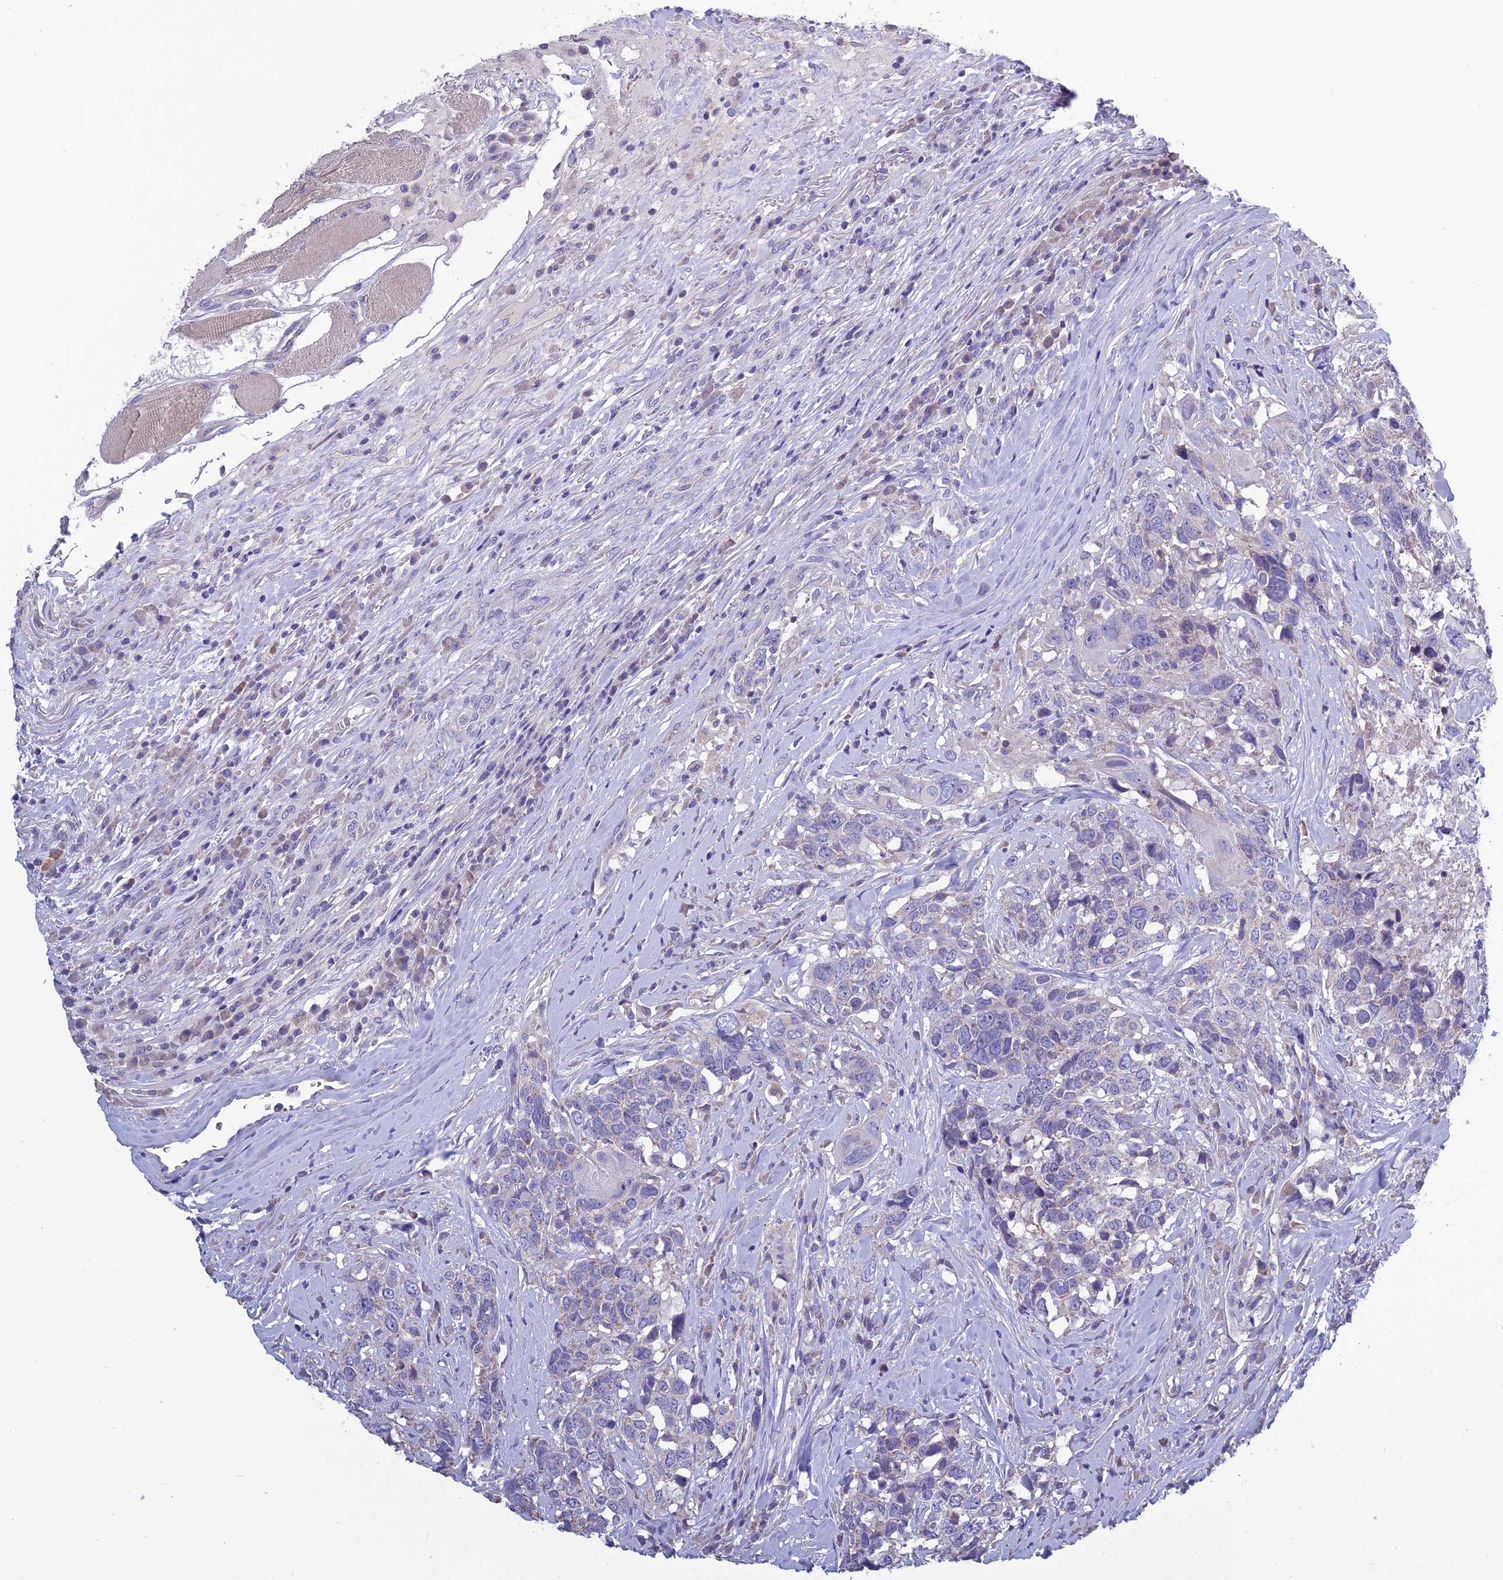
{"staining": {"intensity": "negative", "quantity": "none", "location": "none"}, "tissue": "head and neck cancer", "cell_type": "Tumor cells", "image_type": "cancer", "snomed": [{"axis": "morphology", "description": "Squamous cell carcinoma, NOS"}, {"axis": "topography", "description": "Head-Neck"}], "caption": "Immunohistochemistry (IHC) of head and neck cancer (squamous cell carcinoma) exhibits no staining in tumor cells. (DAB (3,3'-diaminobenzidine) immunohistochemistry, high magnification).", "gene": "BHMT2", "patient": {"sex": "male", "age": 66}}